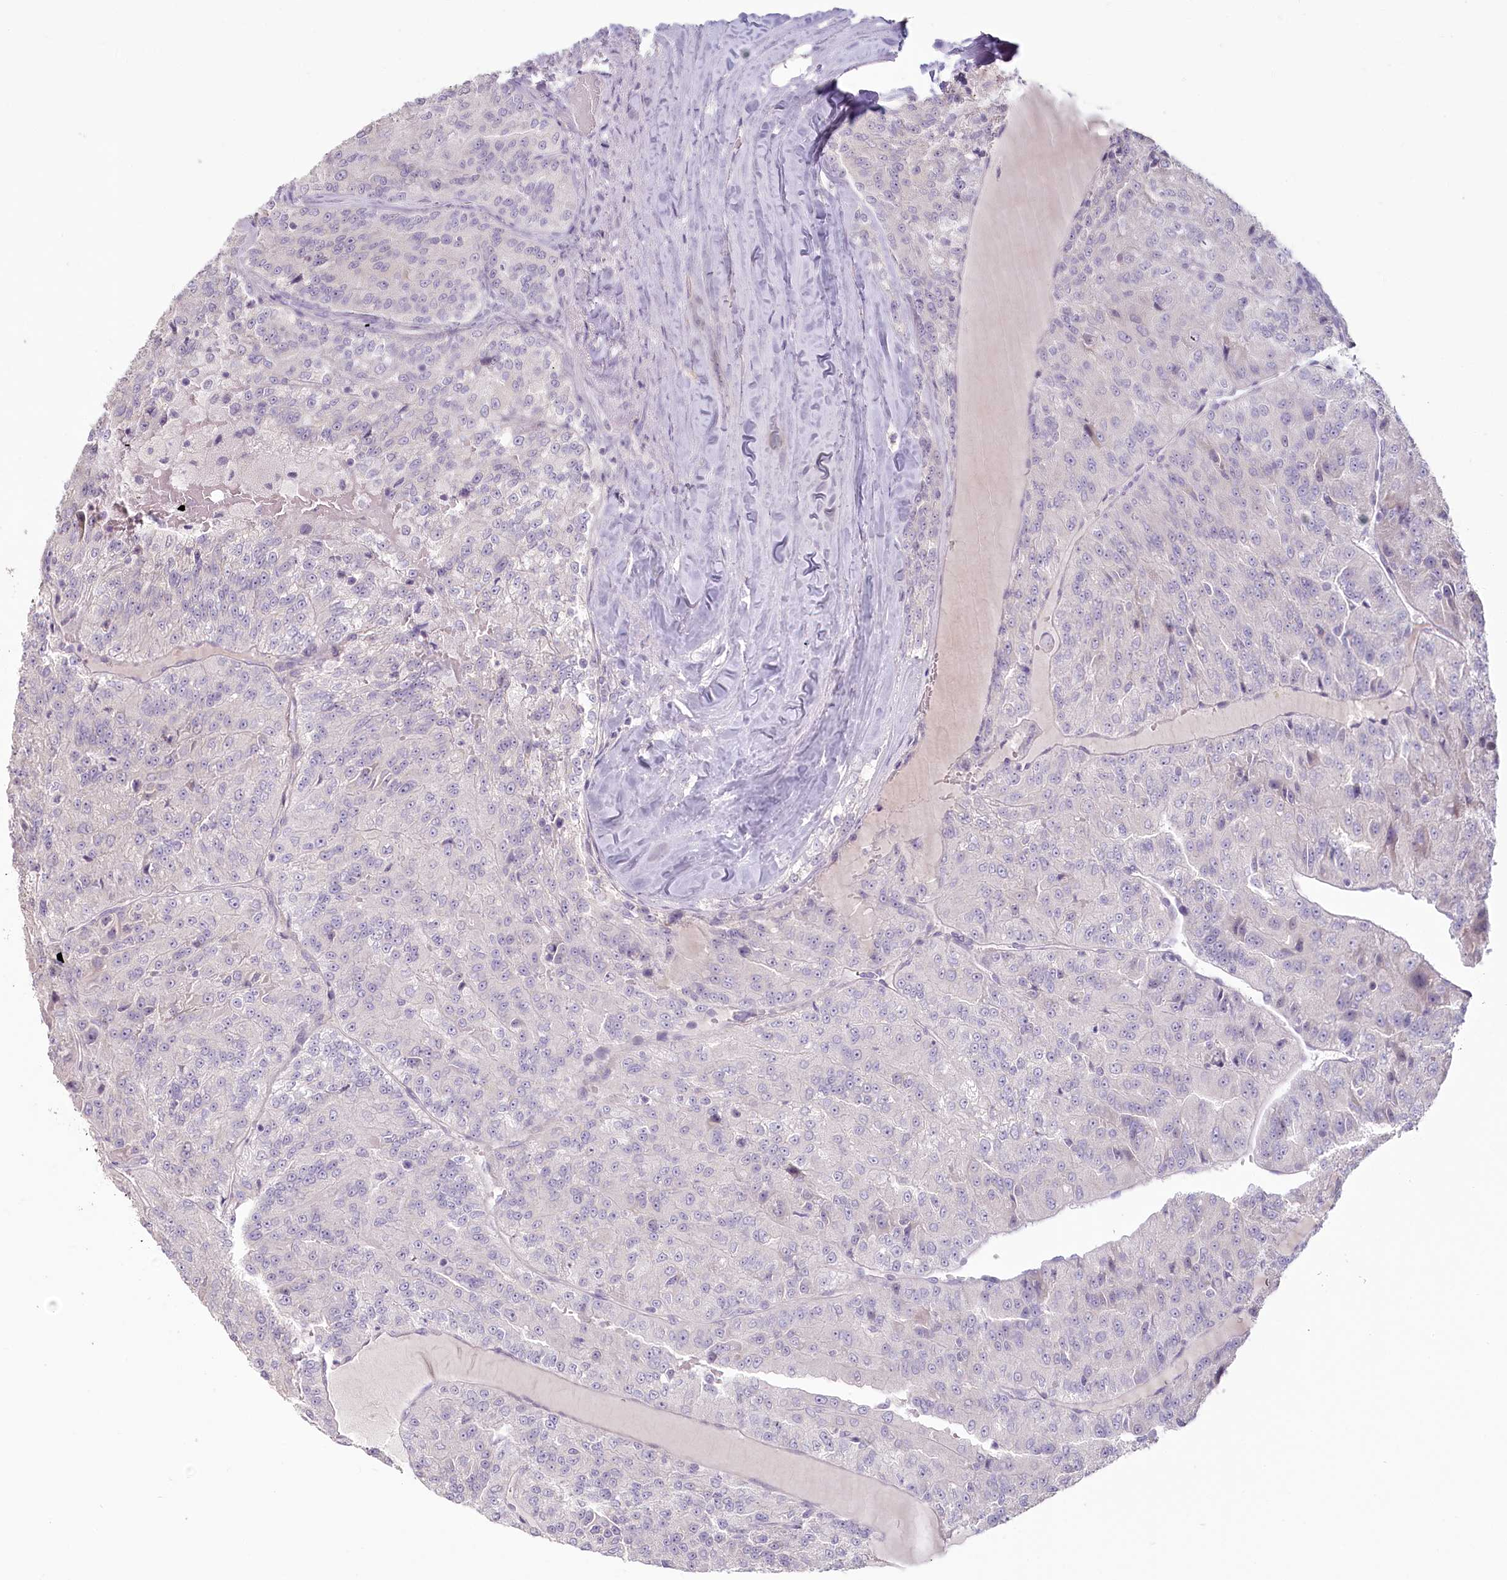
{"staining": {"intensity": "negative", "quantity": "none", "location": "none"}, "tissue": "renal cancer", "cell_type": "Tumor cells", "image_type": "cancer", "snomed": [{"axis": "morphology", "description": "Adenocarcinoma, NOS"}, {"axis": "topography", "description": "Kidney"}], "caption": "Tumor cells show no significant expression in renal cancer (adenocarcinoma). (DAB (3,3'-diaminobenzidine) immunohistochemistry (IHC) visualized using brightfield microscopy, high magnification).", "gene": "USP11", "patient": {"sex": "female", "age": 63}}